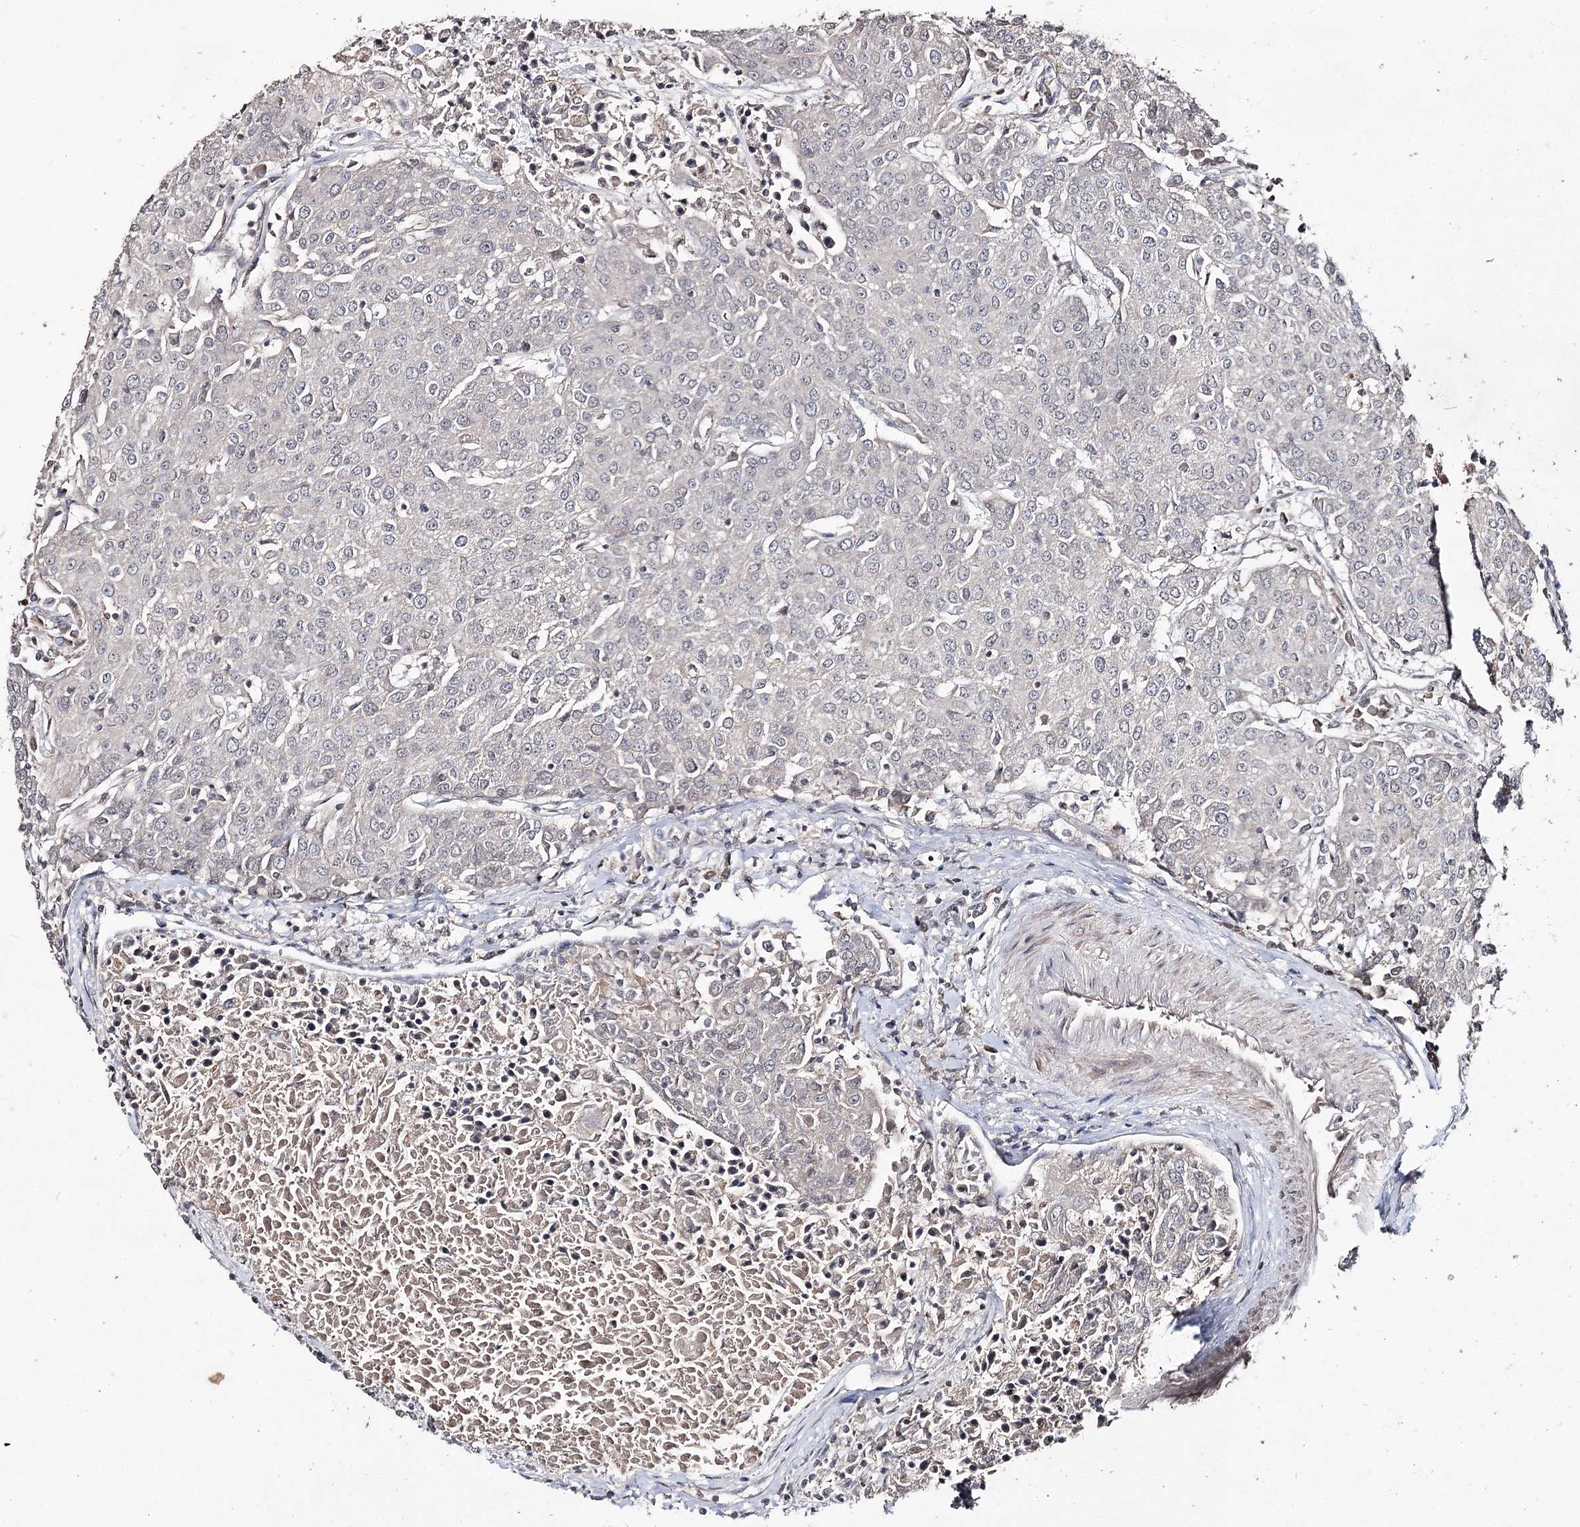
{"staining": {"intensity": "negative", "quantity": "none", "location": "none"}, "tissue": "urothelial cancer", "cell_type": "Tumor cells", "image_type": "cancer", "snomed": [{"axis": "morphology", "description": "Urothelial carcinoma, High grade"}, {"axis": "topography", "description": "Urinary bladder"}], "caption": "Immunohistochemistry of human urothelial carcinoma (high-grade) demonstrates no staining in tumor cells.", "gene": "SYNGR3", "patient": {"sex": "female", "age": 85}}